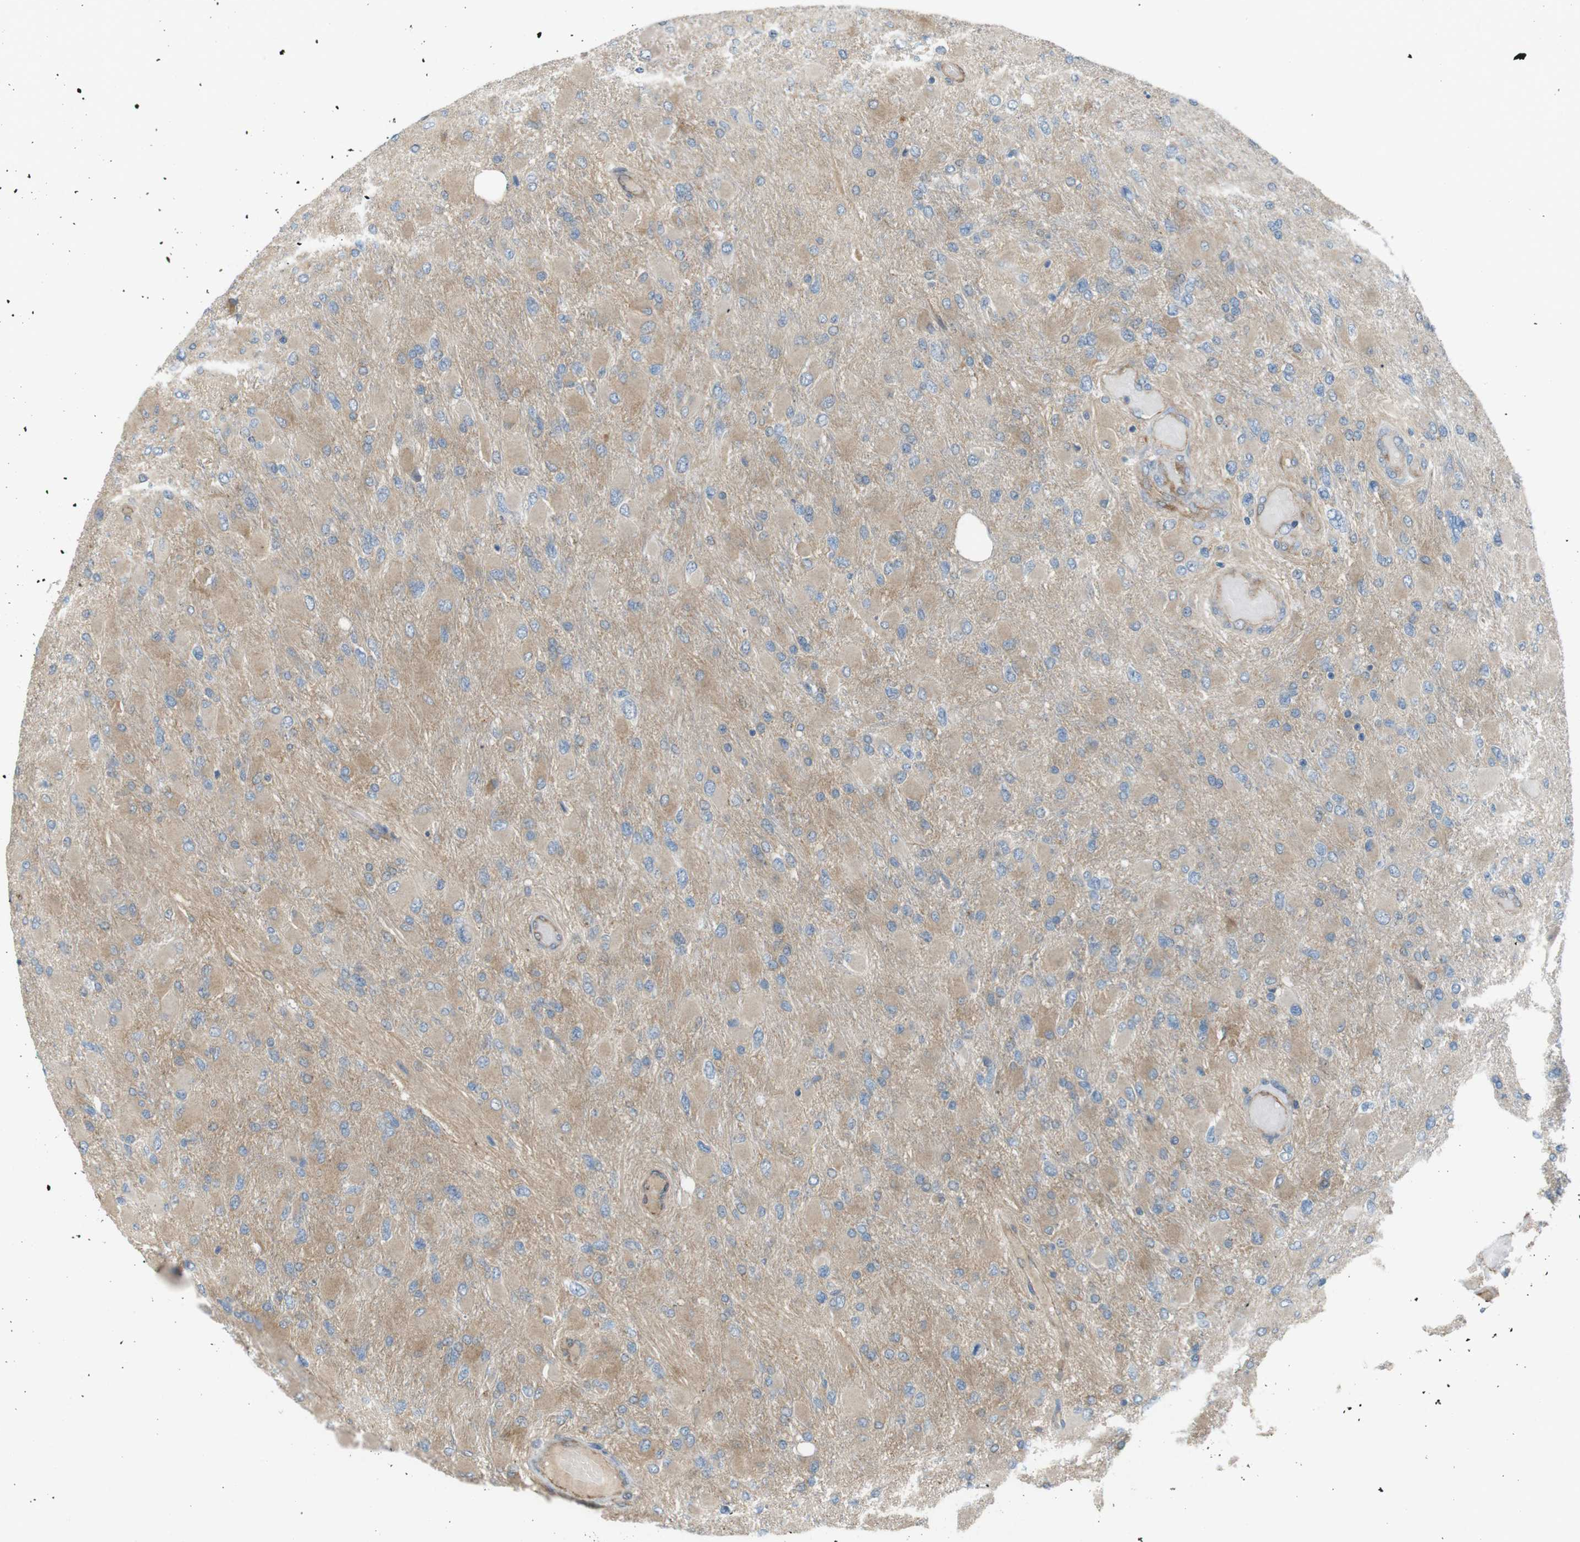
{"staining": {"intensity": "weak", "quantity": "25%-75%", "location": "cytoplasmic/membranous"}, "tissue": "glioma", "cell_type": "Tumor cells", "image_type": "cancer", "snomed": [{"axis": "morphology", "description": "Glioma, malignant, High grade"}, {"axis": "topography", "description": "Cerebral cortex"}], "caption": "IHC (DAB) staining of human malignant glioma (high-grade) demonstrates weak cytoplasmic/membranous protein expression in about 25%-75% of tumor cells.", "gene": "PEPD", "patient": {"sex": "female", "age": 36}}